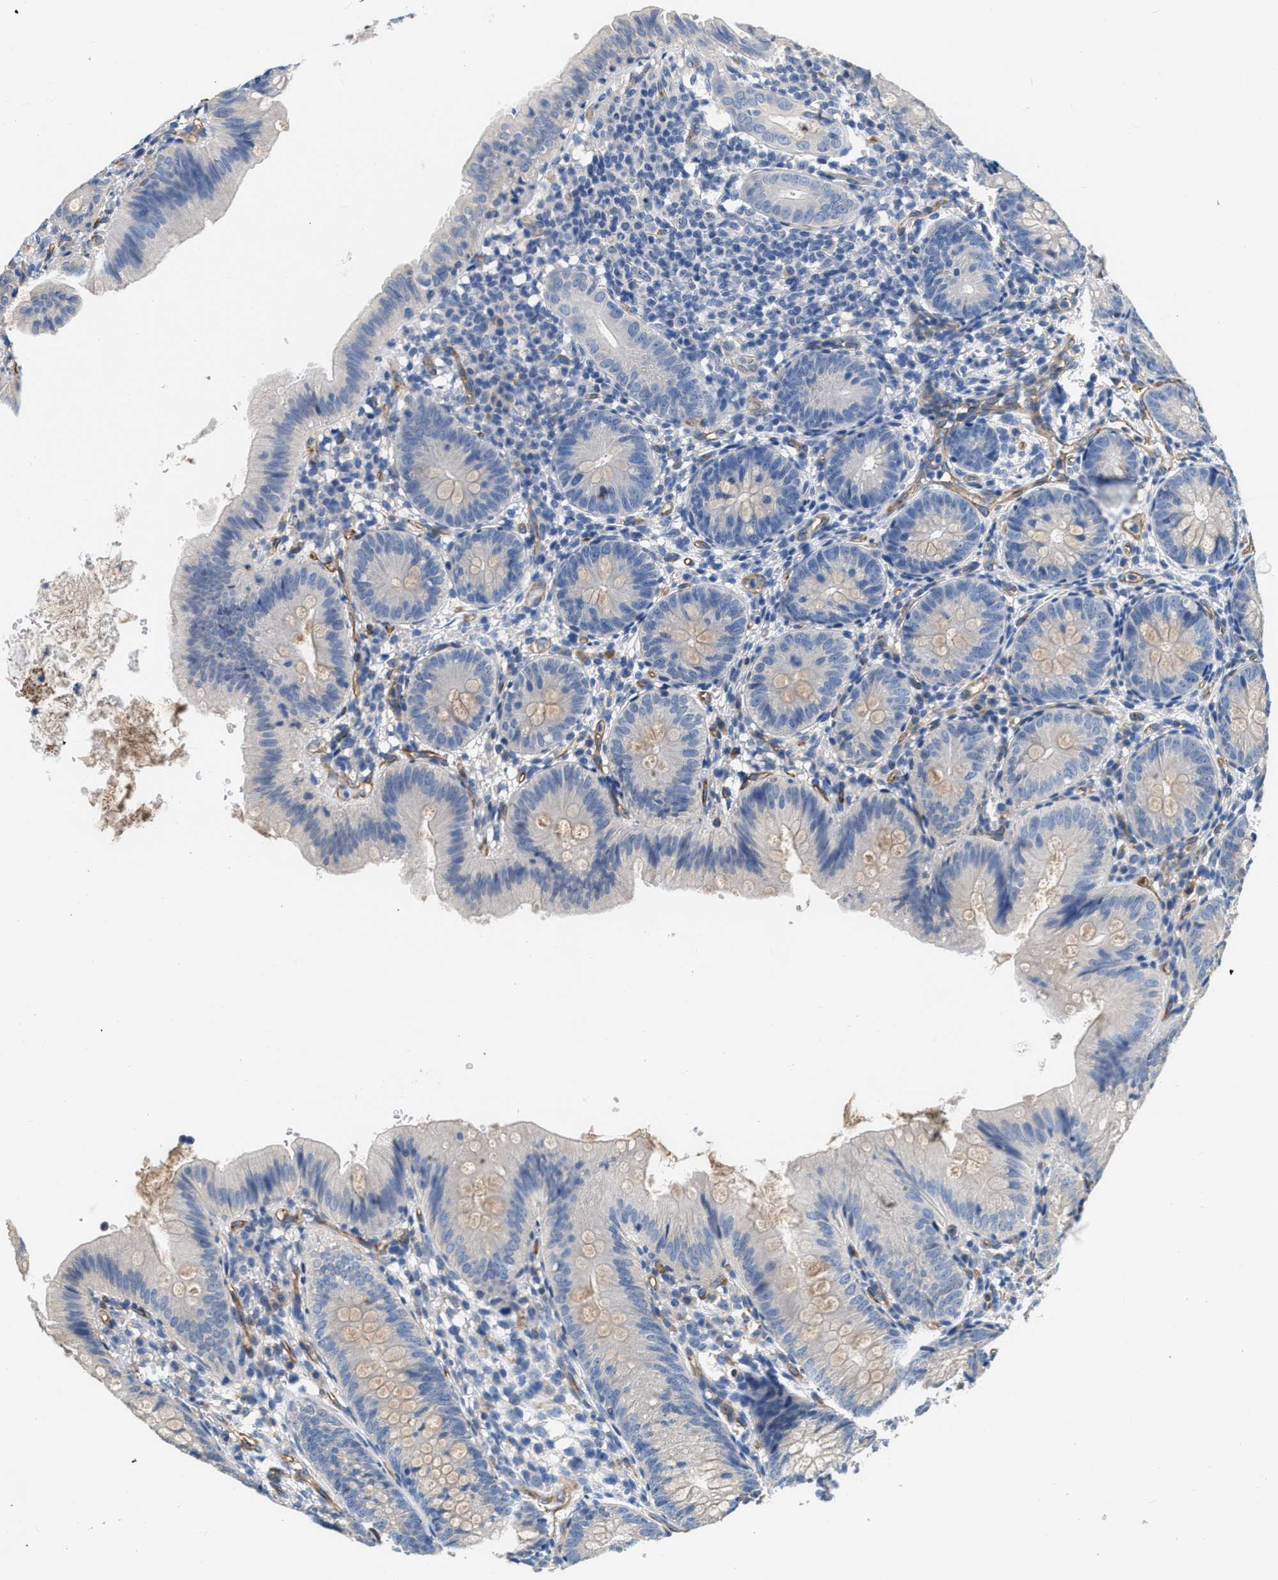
{"staining": {"intensity": "weak", "quantity": "<25%", "location": "cytoplasmic/membranous"}, "tissue": "appendix", "cell_type": "Glandular cells", "image_type": "normal", "snomed": [{"axis": "morphology", "description": "Normal tissue, NOS"}, {"axis": "topography", "description": "Appendix"}], "caption": "High power microscopy photomicrograph of an immunohistochemistry (IHC) micrograph of unremarkable appendix, revealing no significant expression in glandular cells. (Stains: DAB immunohistochemistry (IHC) with hematoxylin counter stain, Microscopy: brightfield microscopy at high magnification).", "gene": "C22orf42", "patient": {"sex": "male", "age": 1}}